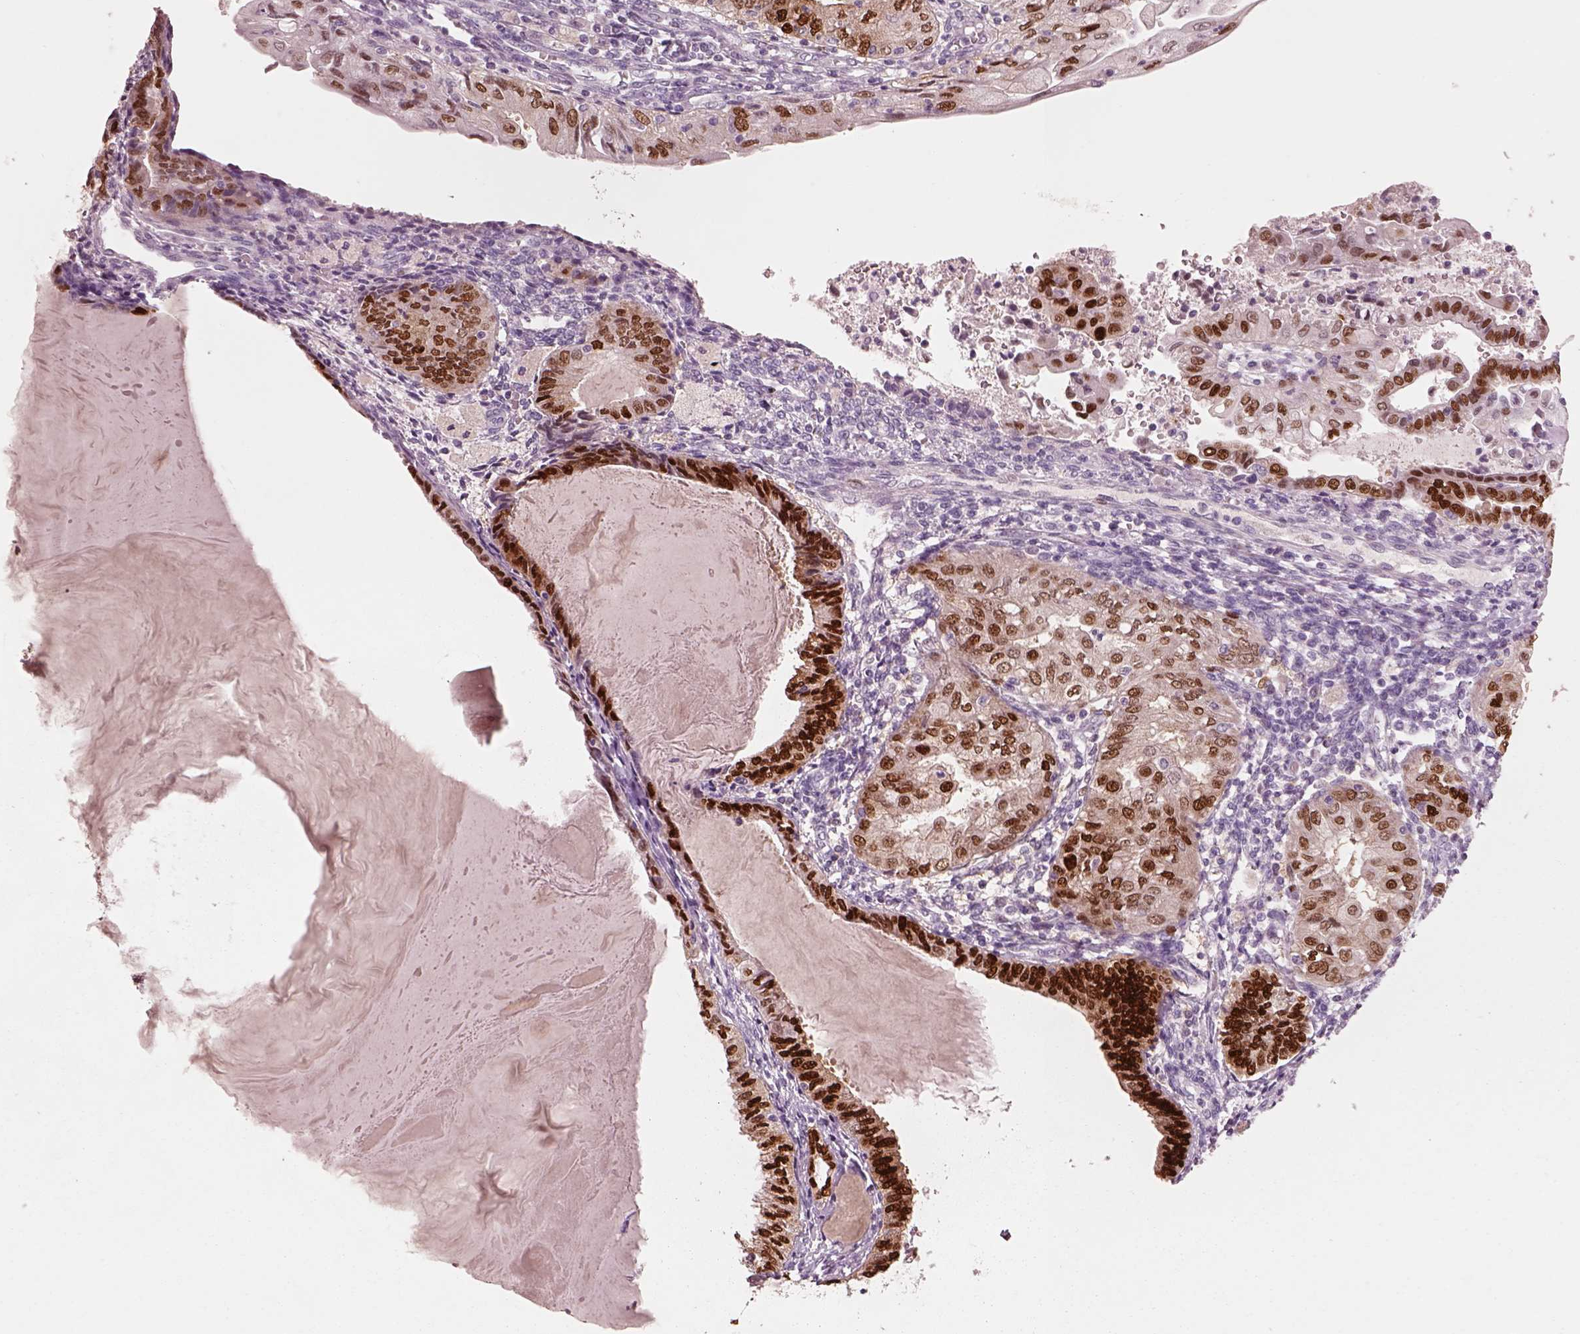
{"staining": {"intensity": "strong", "quantity": ">75%", "location": "nuclear"}, "tissue": "endometrial cancer", "cell_type": "Tumor cells", "image_type": "cancer", "snomed": [{"axis": "morphology", "description": "Adenocarcinoma, NOS"}, {"axis": "topography", "description": "Endometrium"}], "caption": "Immunohistochemical staining of endometrial adenocarcinoma demonstrates high levels of strong nuclear expression in approximately >75% of tumor cells. (brown staining indicates protein expression, while blue staining denotes nuclei).", "gene": "SOX9", "patient": {"sex": "female", "age": 68}}